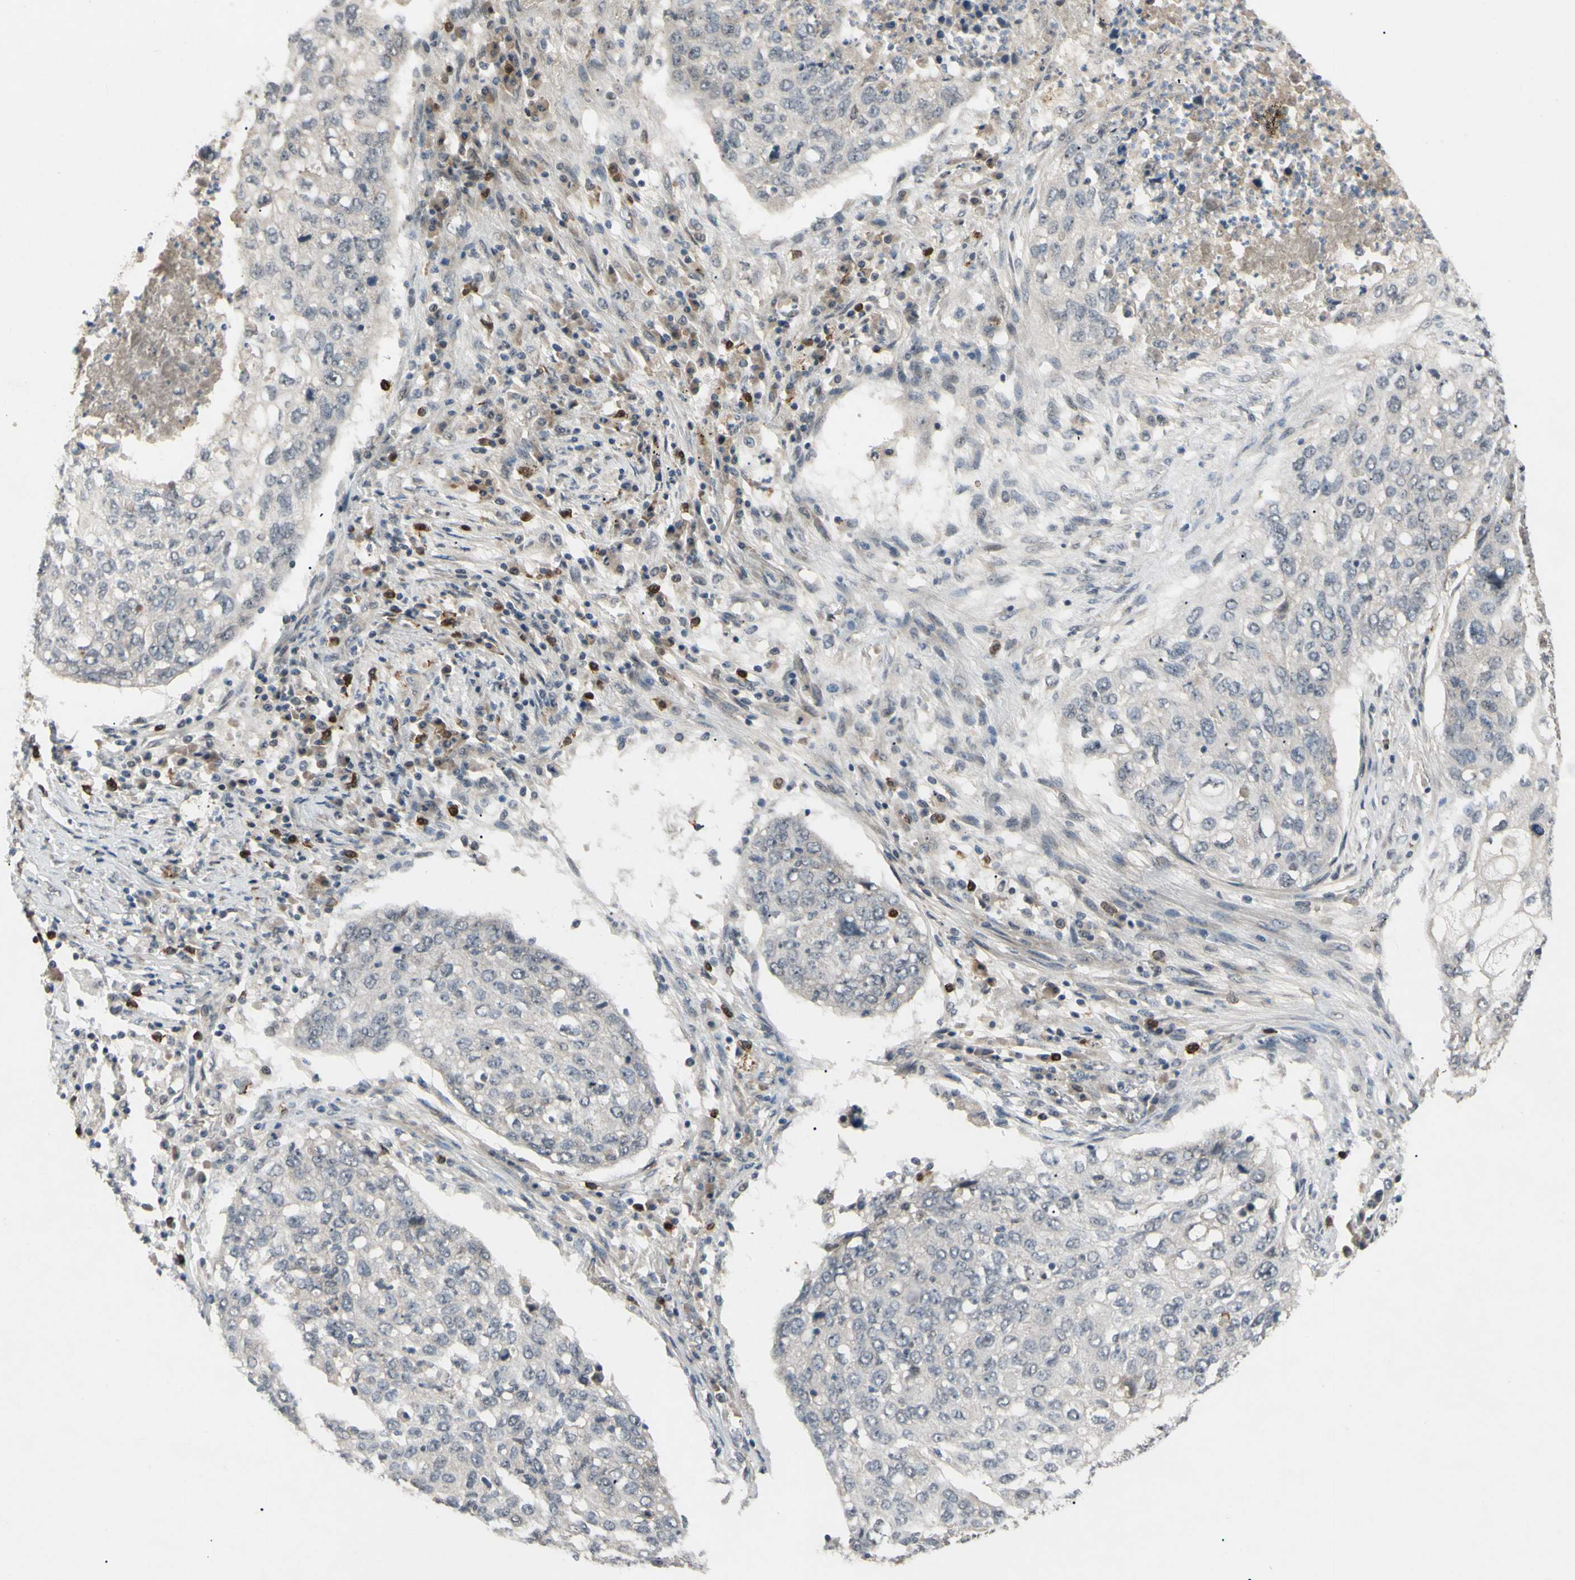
{"staining": {"intensity": "negative", "quantity": "none", "location": "none"}, "tissue": "lung cancer", "cell_type": "Tumor cells", "image_type": "cancer", "snomed": [{"axis": "morphology", "description": "Squamous cell carcinoma, NOS"}, {"axis": "topography", "description": "Lung"}], "caption": "DAB (3,3'-diaminobenzidine) immunohistochemical staining of squamous cell carcinoma (lung) reveals no significant expression in tumor cells. The staining was performed using DAB (3,3'-diaminobenzidine) to visualize the protein expression in brown, while the nuclei were stained in blue with hematoxylin (Magnification: 20x).", "gene": "ALK", "patient": {"sex": "female", "age": 63}}